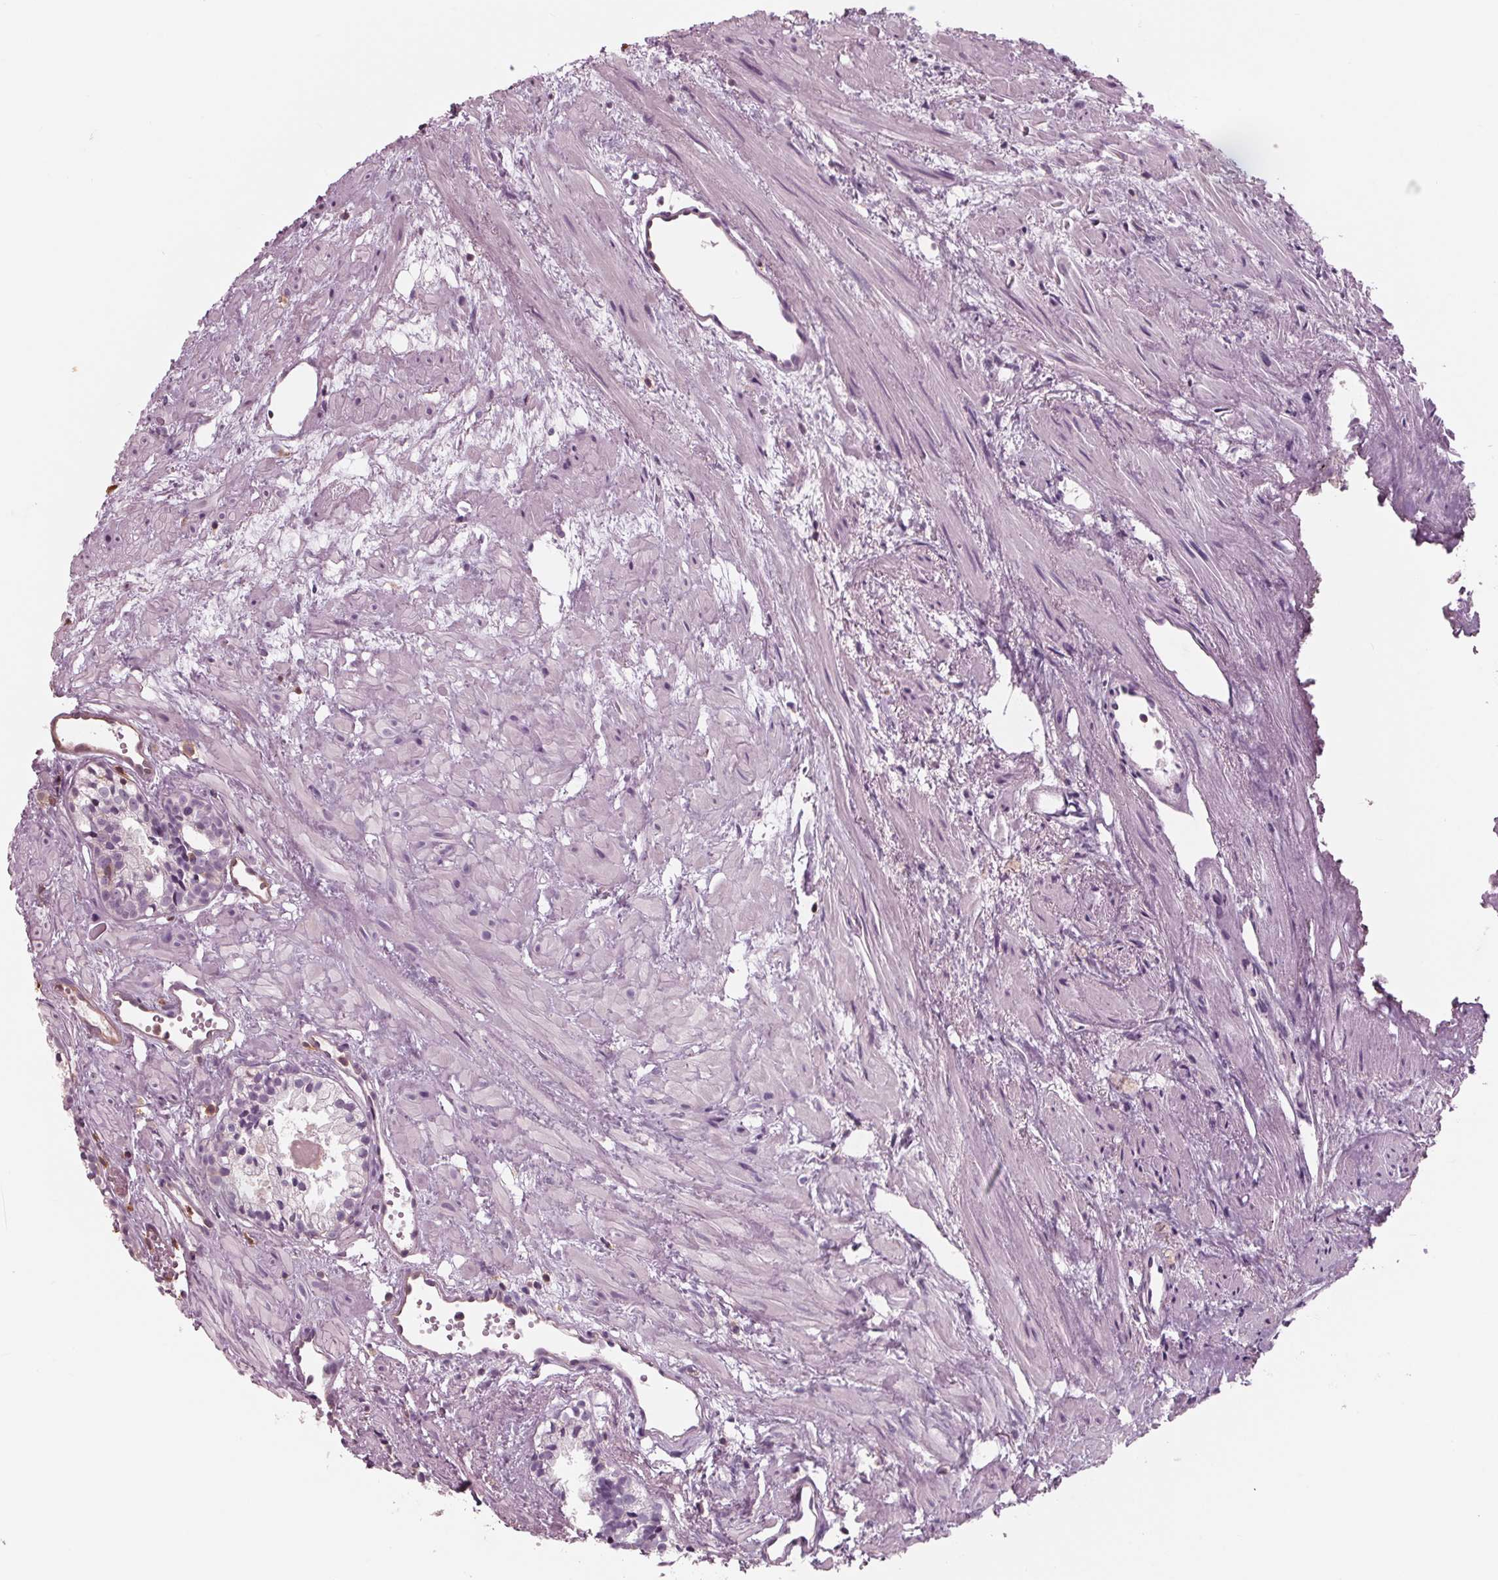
{"staining": {"intensity": "negative", "quantity": "none", "location": "none"}, "tissue": "prostate cancer", "cell_type": "Tumor cells", "image_type": "cancer", "snomed": [{"axis": "morphology", "description": "Adenocarcinoma, High grade"}, {"axis": "topography", "description": "Prostate"}], "caption": "There is no significant expression in tumor cells of prostate high-grade adenocarcinoma.", "gene": "ARHGAP25", "patient": {"sex": "male", "age": 81}}